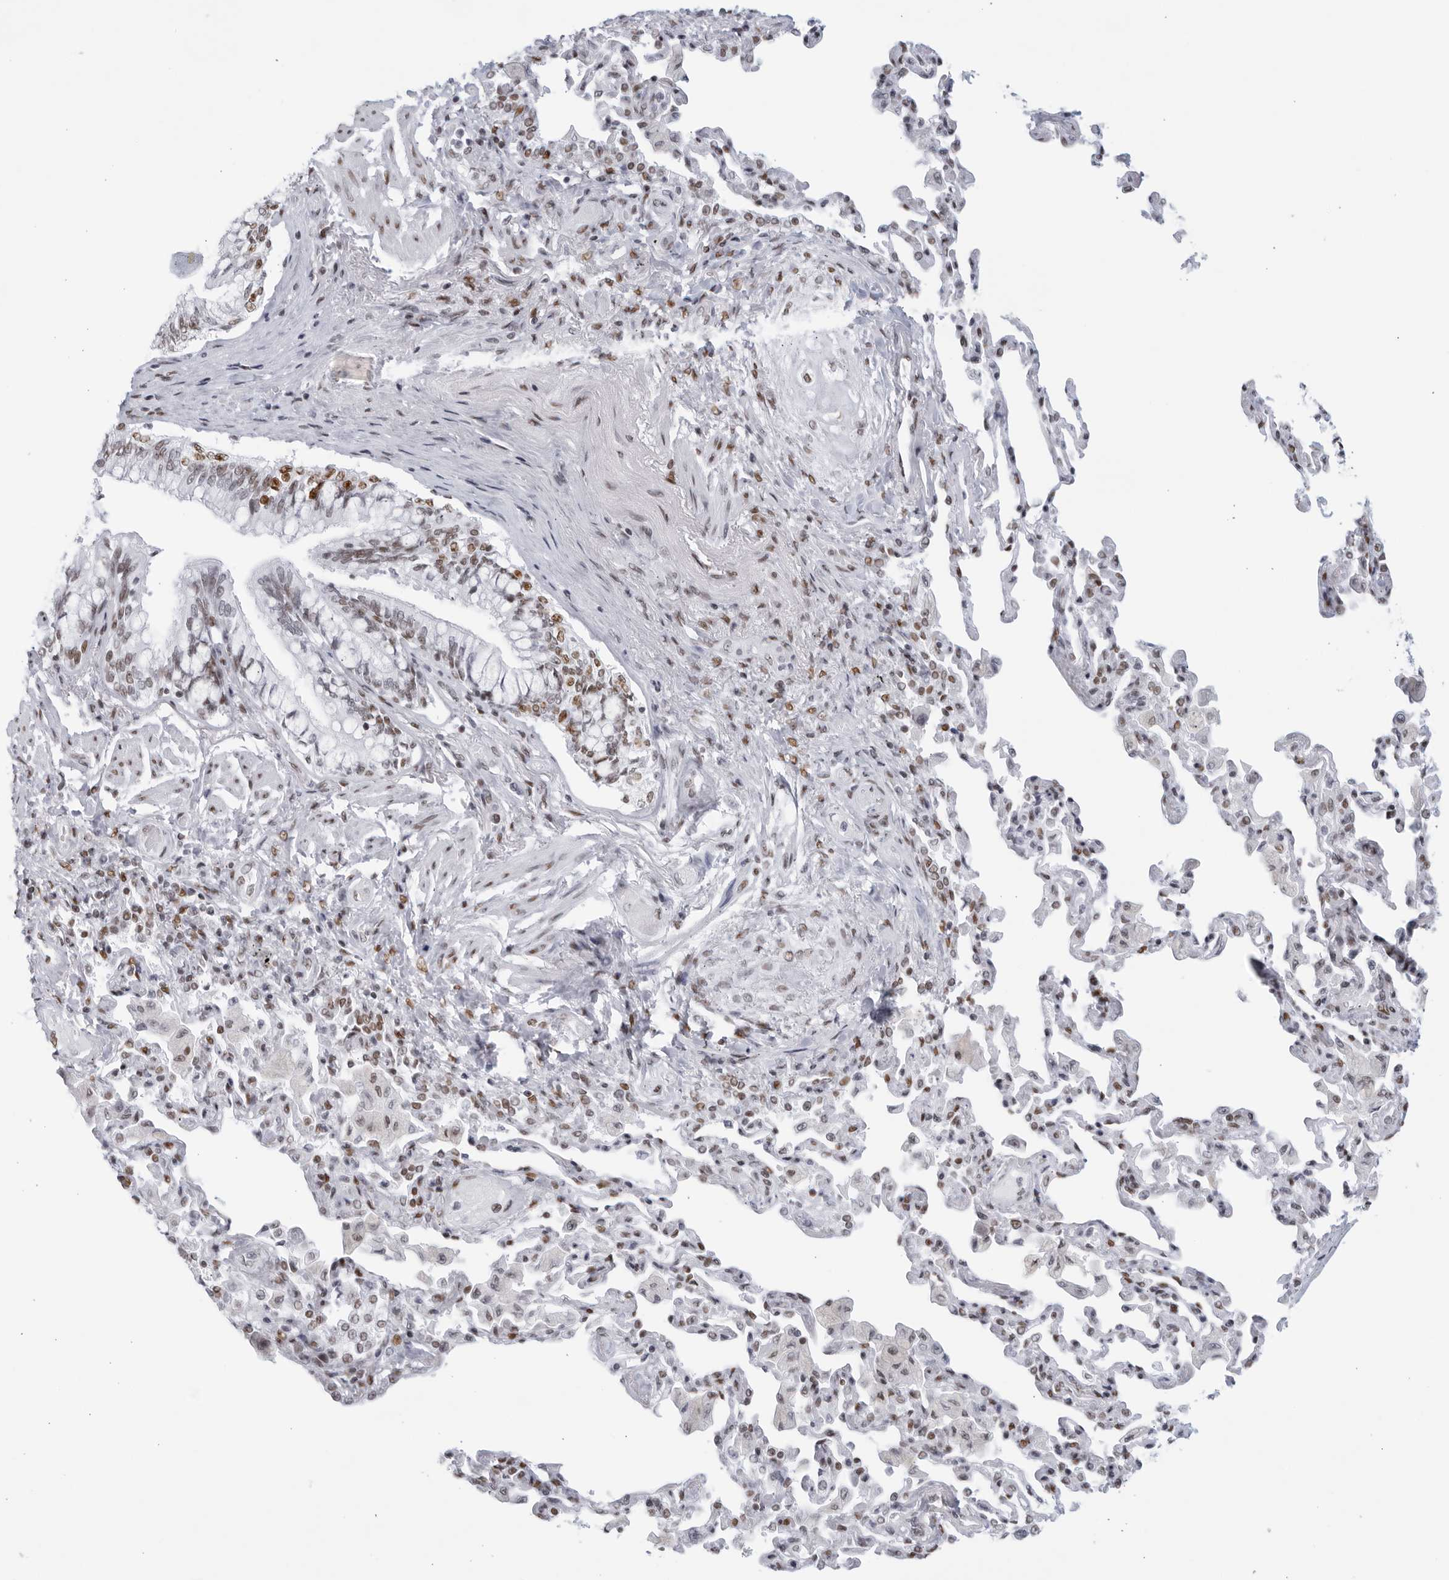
{"staining": {"intensity": "moderate", "quantity": "25%-75%", "location": "nuclear"}, "tissue": "bronchus", "cell_type": "Respiratory epithelial cells", "image_type": "normal", "snomed": [{"axis": "morphology", "description": "Normal tissue, NOS"}, {"axis": "morphology", "description": "Inflammation, NOS"}, {"axis": "topography", "description": "Bronchus"}, {"axis": "topography", "description": "Lung"}], "caption": "Respiratory epithelial cells exhibit medium levels of moderate nuclear staining in about 25%-75% of cells in normal human bronchus.", "gene": "HP1BP3", "patient": {"sex": "female", "age": 46}}